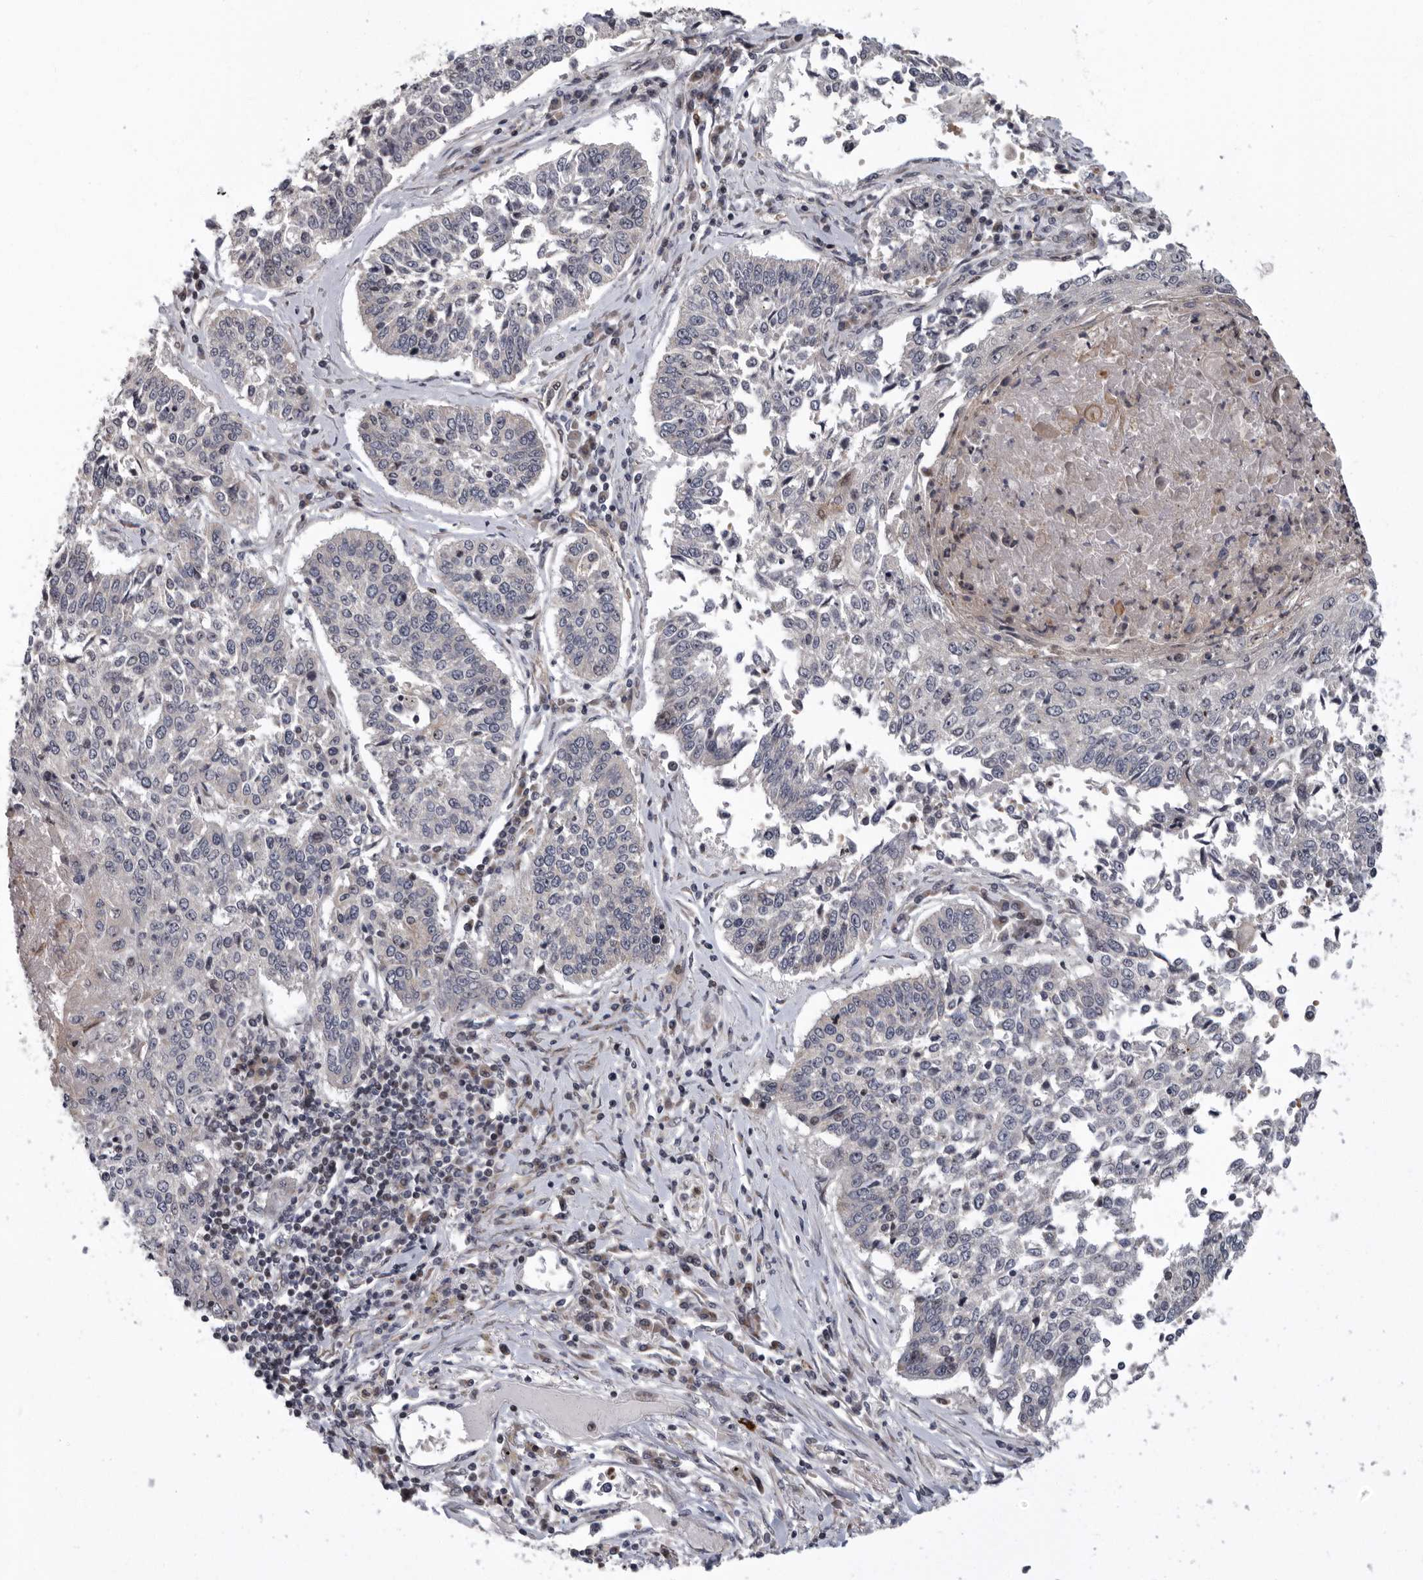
{"staining": {"intensity": "negative", "quantity": "none", "location": "none"}, "tissue": "lung cancer", "cell_type": "Tumor cells", "image_type": "cancer", "snomed": [{"axis": "morphology", "description": "Normal tissue, NOS"}, {"axis": "morphology", "description": "Squamous cell carcinoma, NOS"}, {"axis": "topography", "description": "Cartilage tissue"}, {"axis": "topography", "description": "Lung"}, {"axis": "topography", "description": "Peripheral nerve tissue"}], "caption": "Tumor cells show no significant protein expression in squamous cell carcinoma (lung).", "gene": "PDCD11", "patient": {"sex": "female", "age": 49}}